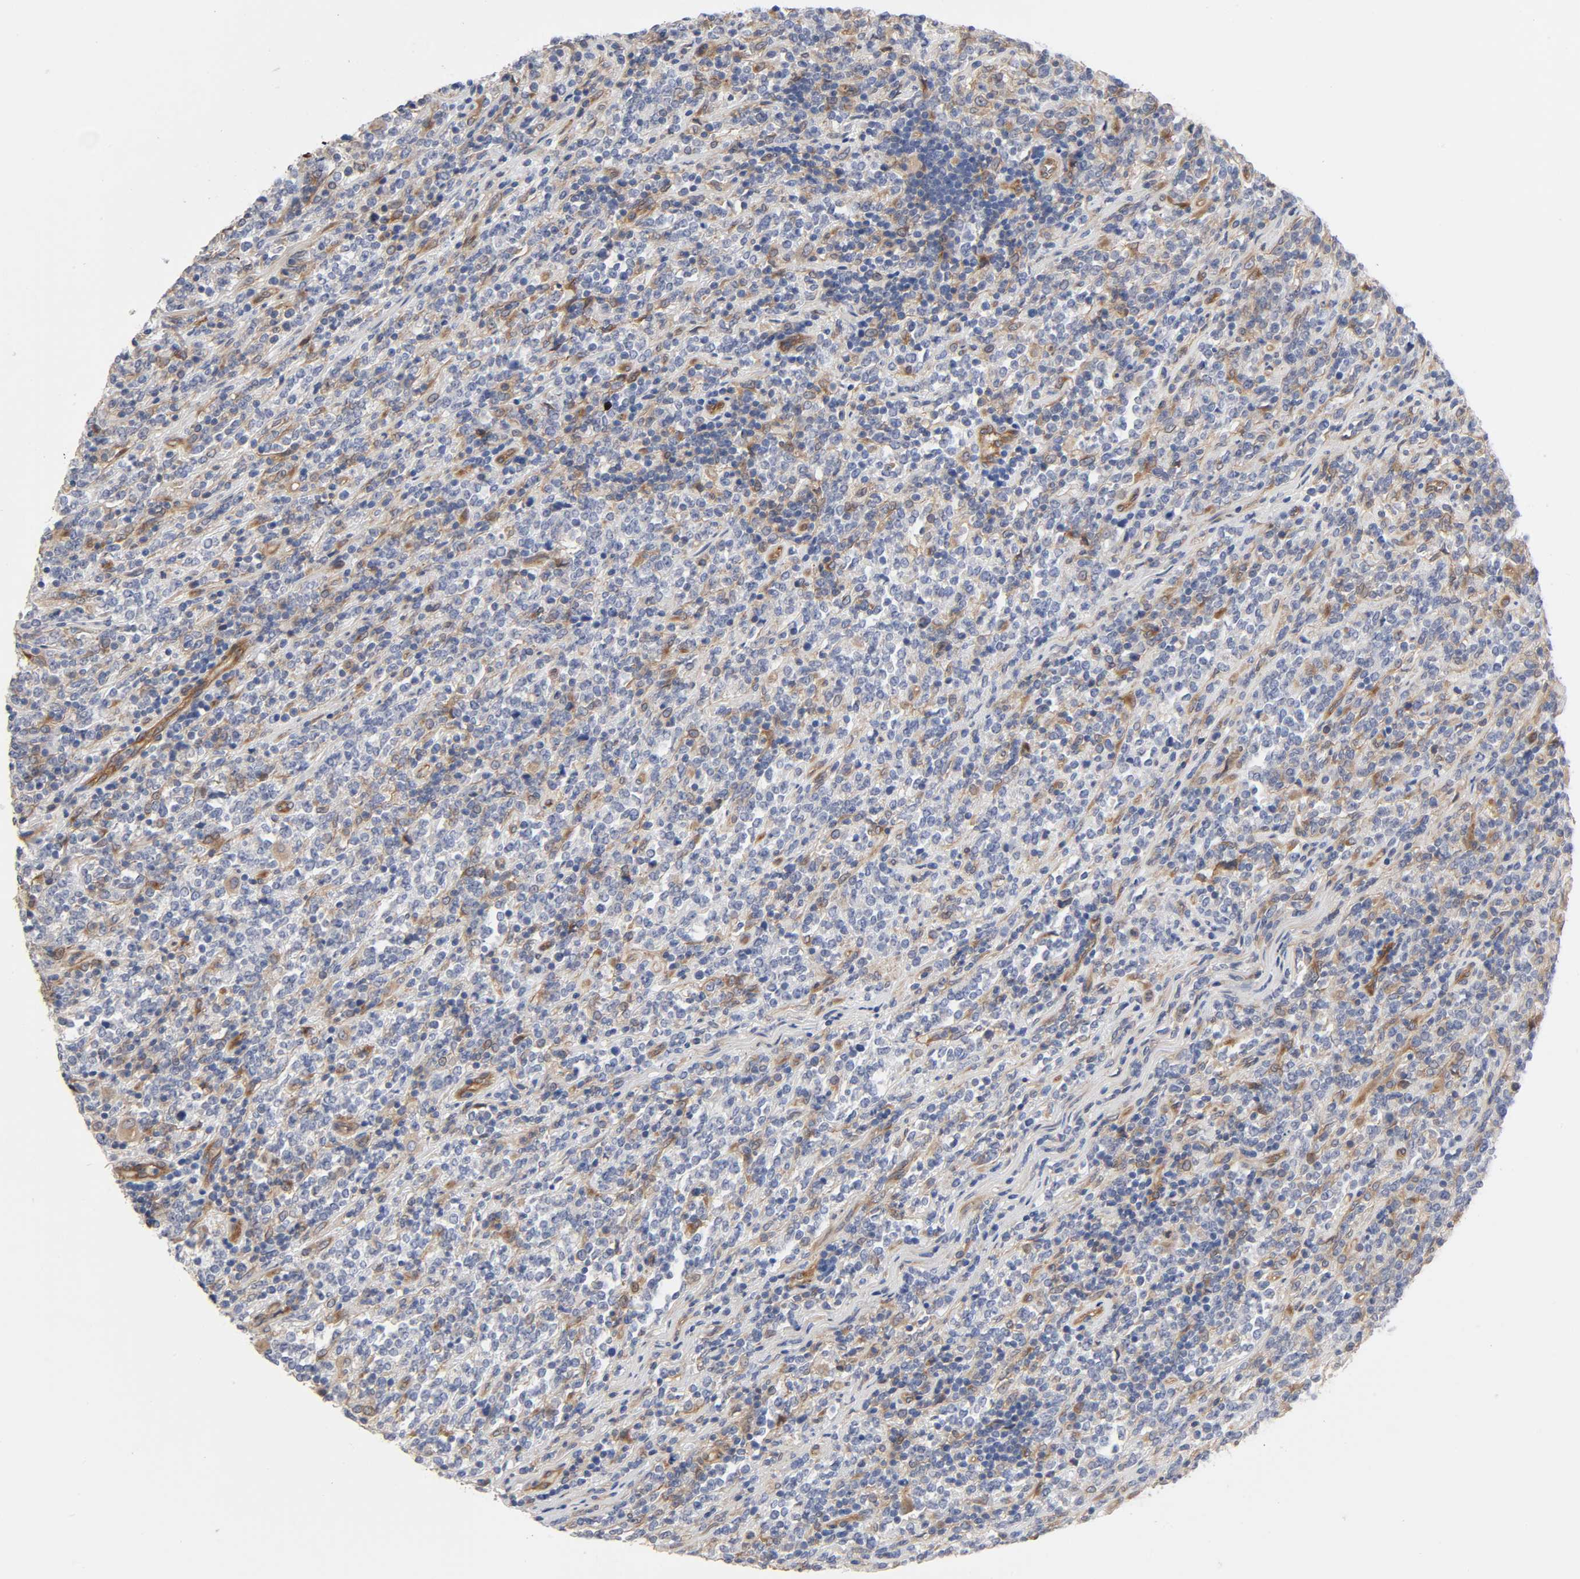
{"staining": {"intensity": "negative", "quantity": "none", "location": "none"}, "tissue": "lymphoma", "cell_type": "Tumor cells", "image_type": "cancer", "snomed": [{"axis": "morphology", "description": "Malignant lymphoma, non-Hodgkin's type, High grade"}, {"axis": "topography", "description": "Soft tissue"}], "caption": "Tumor cells are negative for protein expression in human lymphoma.", "gene": "RAB13", "patient": {"sex": "male", "age": 18}}